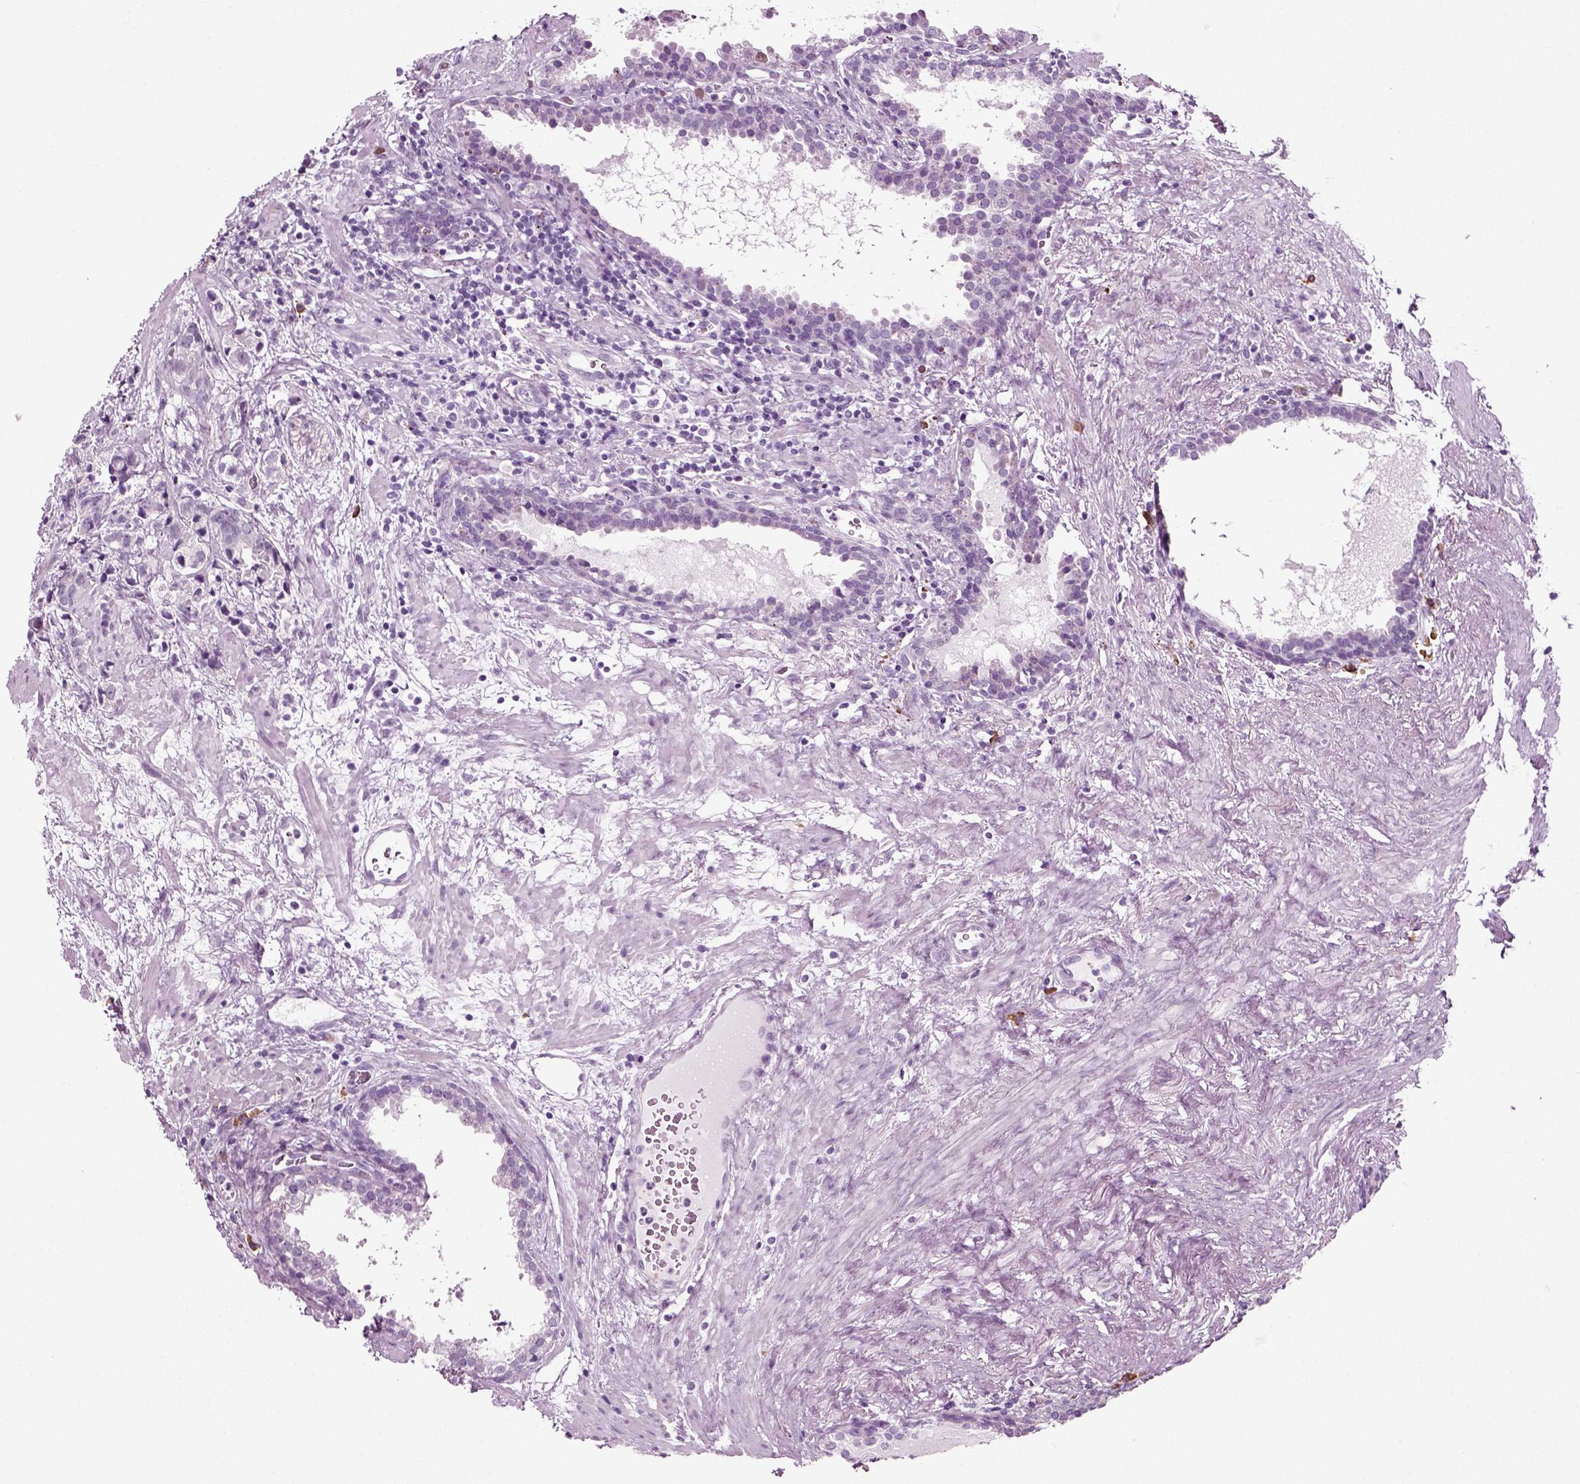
{"staining": {"intensity": "negative", "quantity": "none", "location": "none"}, "tissue": "prostate cancer", "cell_type": "Tumor cells", "image_type": "cancer", "snomed": [{"axis": "morphology", "description": "Adenocarcinoma, NOS"}, {"axis": "topography", "description": "Prostate and seminal vesicle, NOS"}], "caption": "Immunohistochemistry of human prostate cancer demonstrates no staining in tumor cells.", "gene": "SLC26A8", "patient": {"sex": "male", "age": 63}}